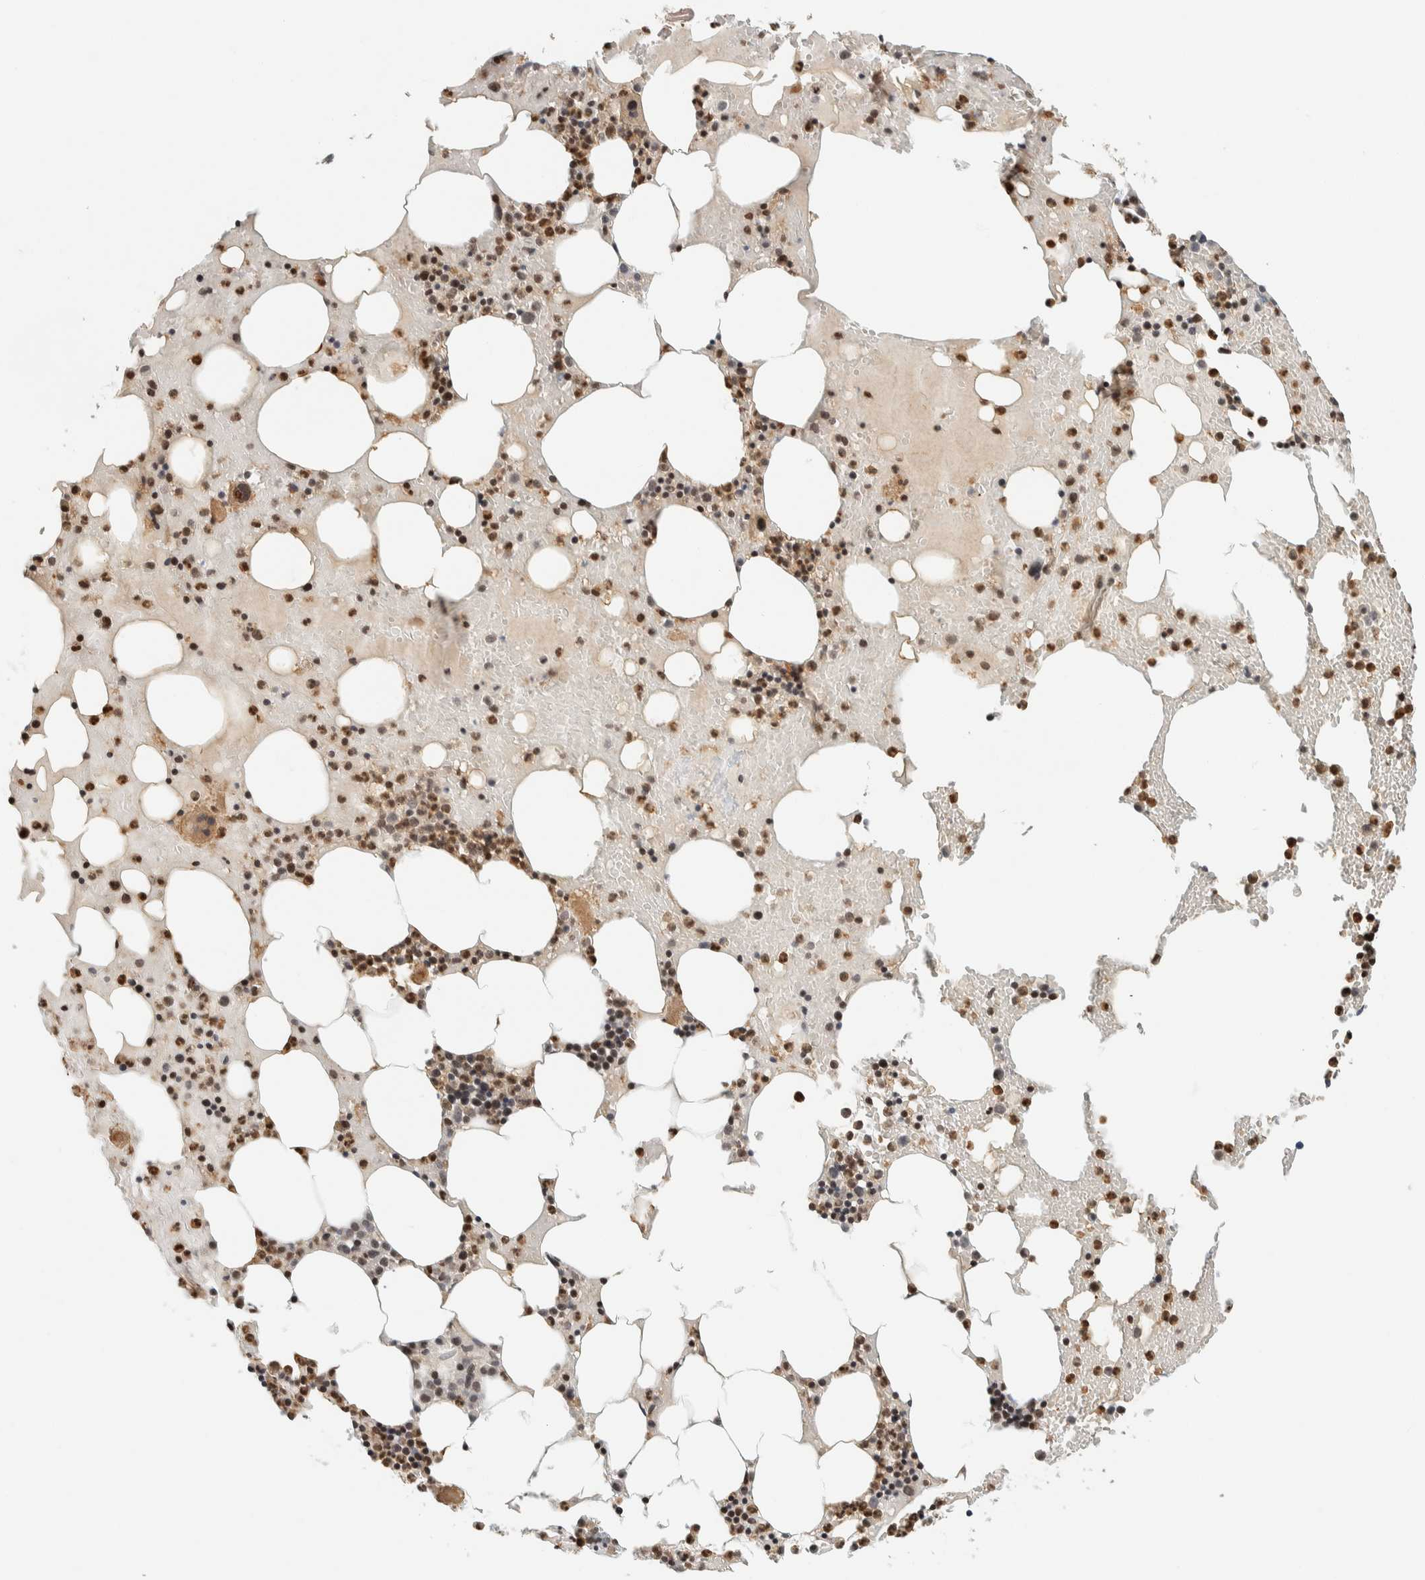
{"staining": {"intensity": "moderate", "quantity": ">75%", "location": "cytoplasmic/membranous,nuclear"}, "tissue": "bone marrow", "cell_type": "Hematopoietic cells", "image_type": "normal", "snomed": [{"axis": "morphology", "description": "Normal tissue, NOS"}, {"axis": "morphology", "description": "Inflammation, NOS"}, {"axis": "topography", "description": "Bone marrow"}], "caption": "This is an image of immunohistochemistry (IHC) staining of unremarkable bone marrow, which shows moderate expression in the cytoplasmic/membranous,nuclear of hematopoietic cells.", "gene": "ARFGEF1", "patient": {"sex": "male", "age": 68}}